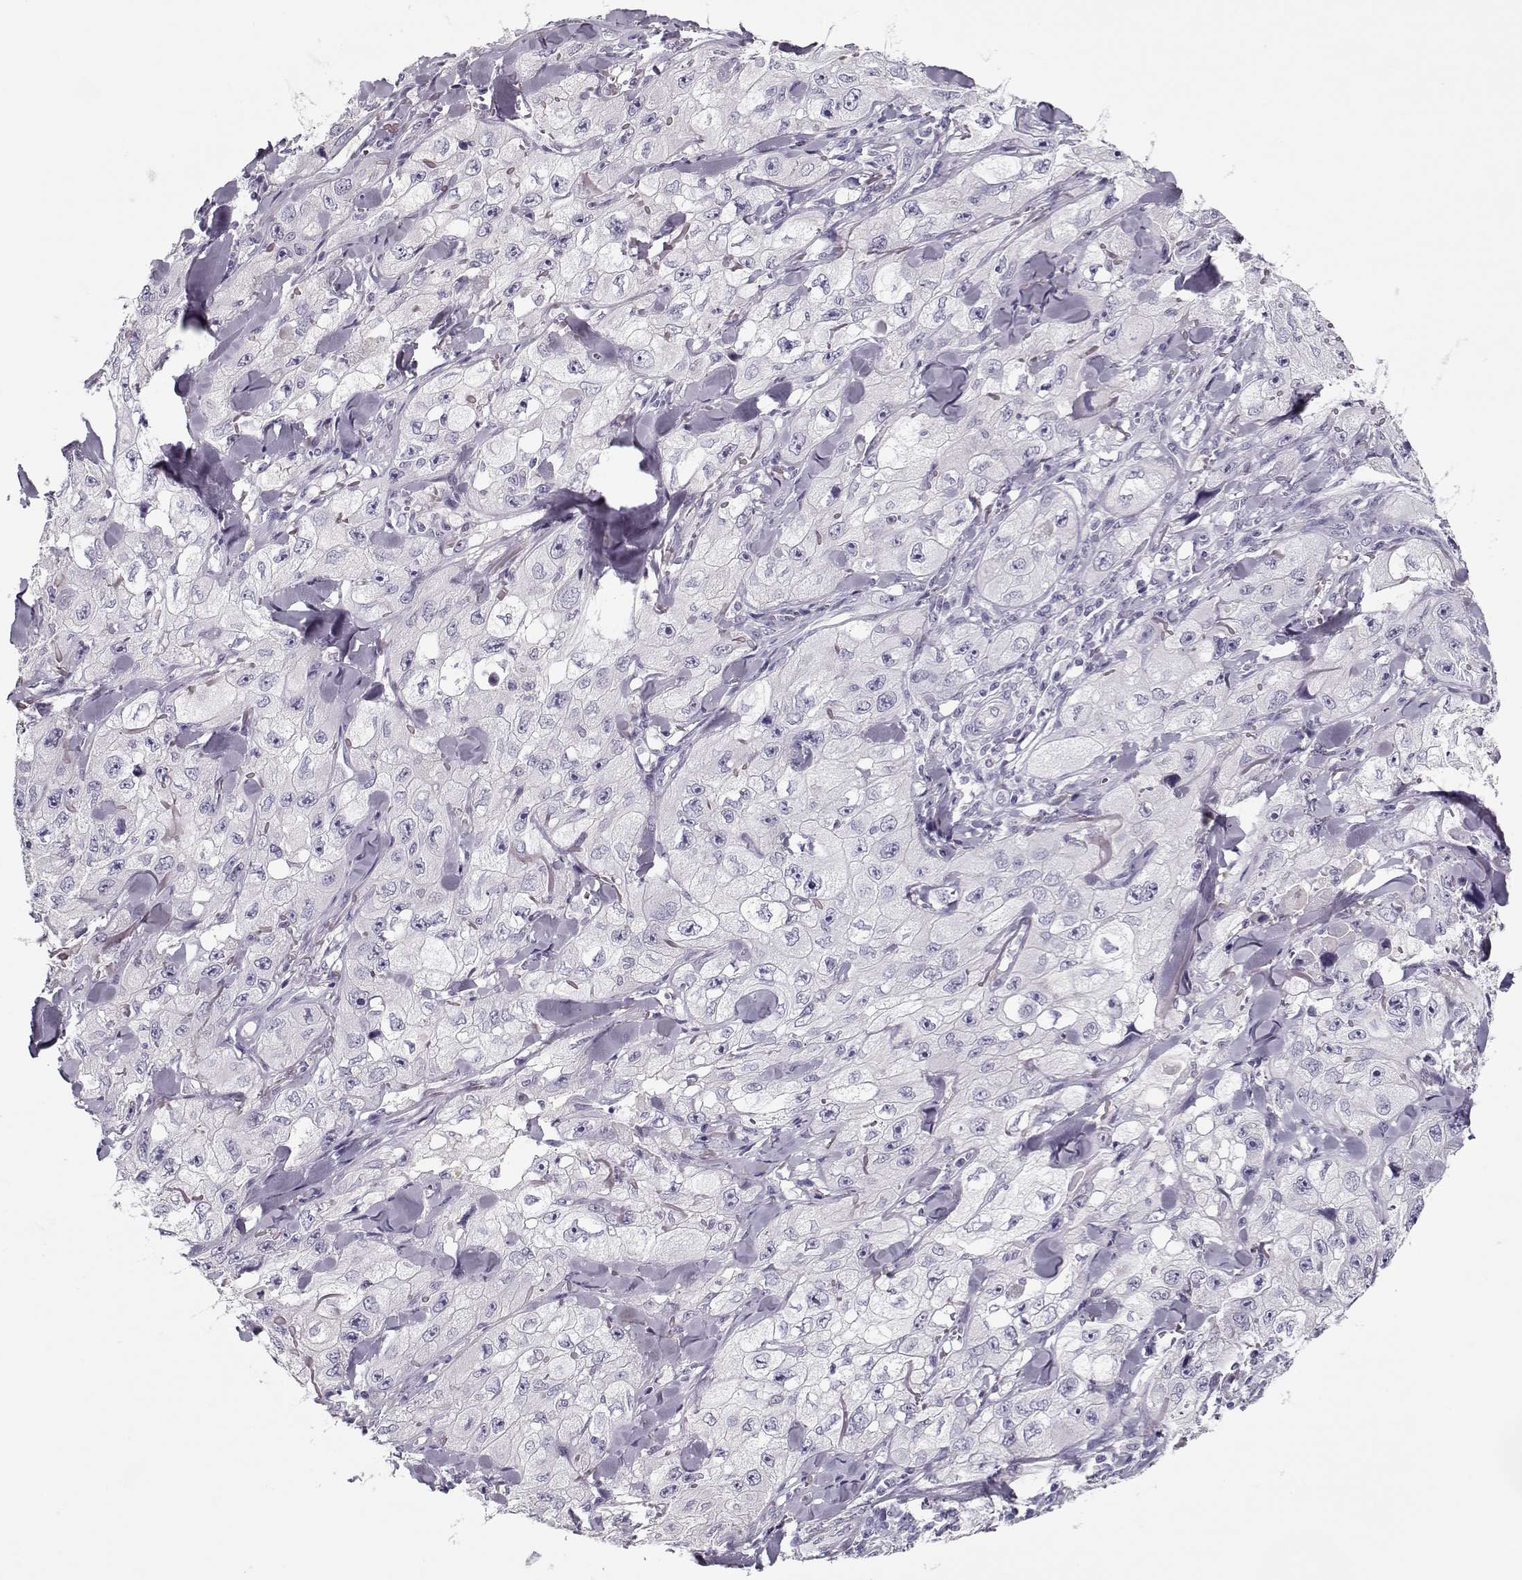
{"staining": {"intensity": "negative", "quantity": "none", "location": "none"}, "tissue": "skin cancer", "cell_type": "Tumor cells", "image_type": "cancer", "snomed": [{"axis": "morphology", "description": "Squamous cell carcinoma, NOS"}, {"axis": "topography", "description": "Skin"}, {"axis": "topography", "description": "Subcutis"}], "caption": "A micrograph of human skin squamous cell carcinoma is negative for staining in tumor cells.", "gene": "CCDC136", "patient": {"sex": "male", "age": 73}}